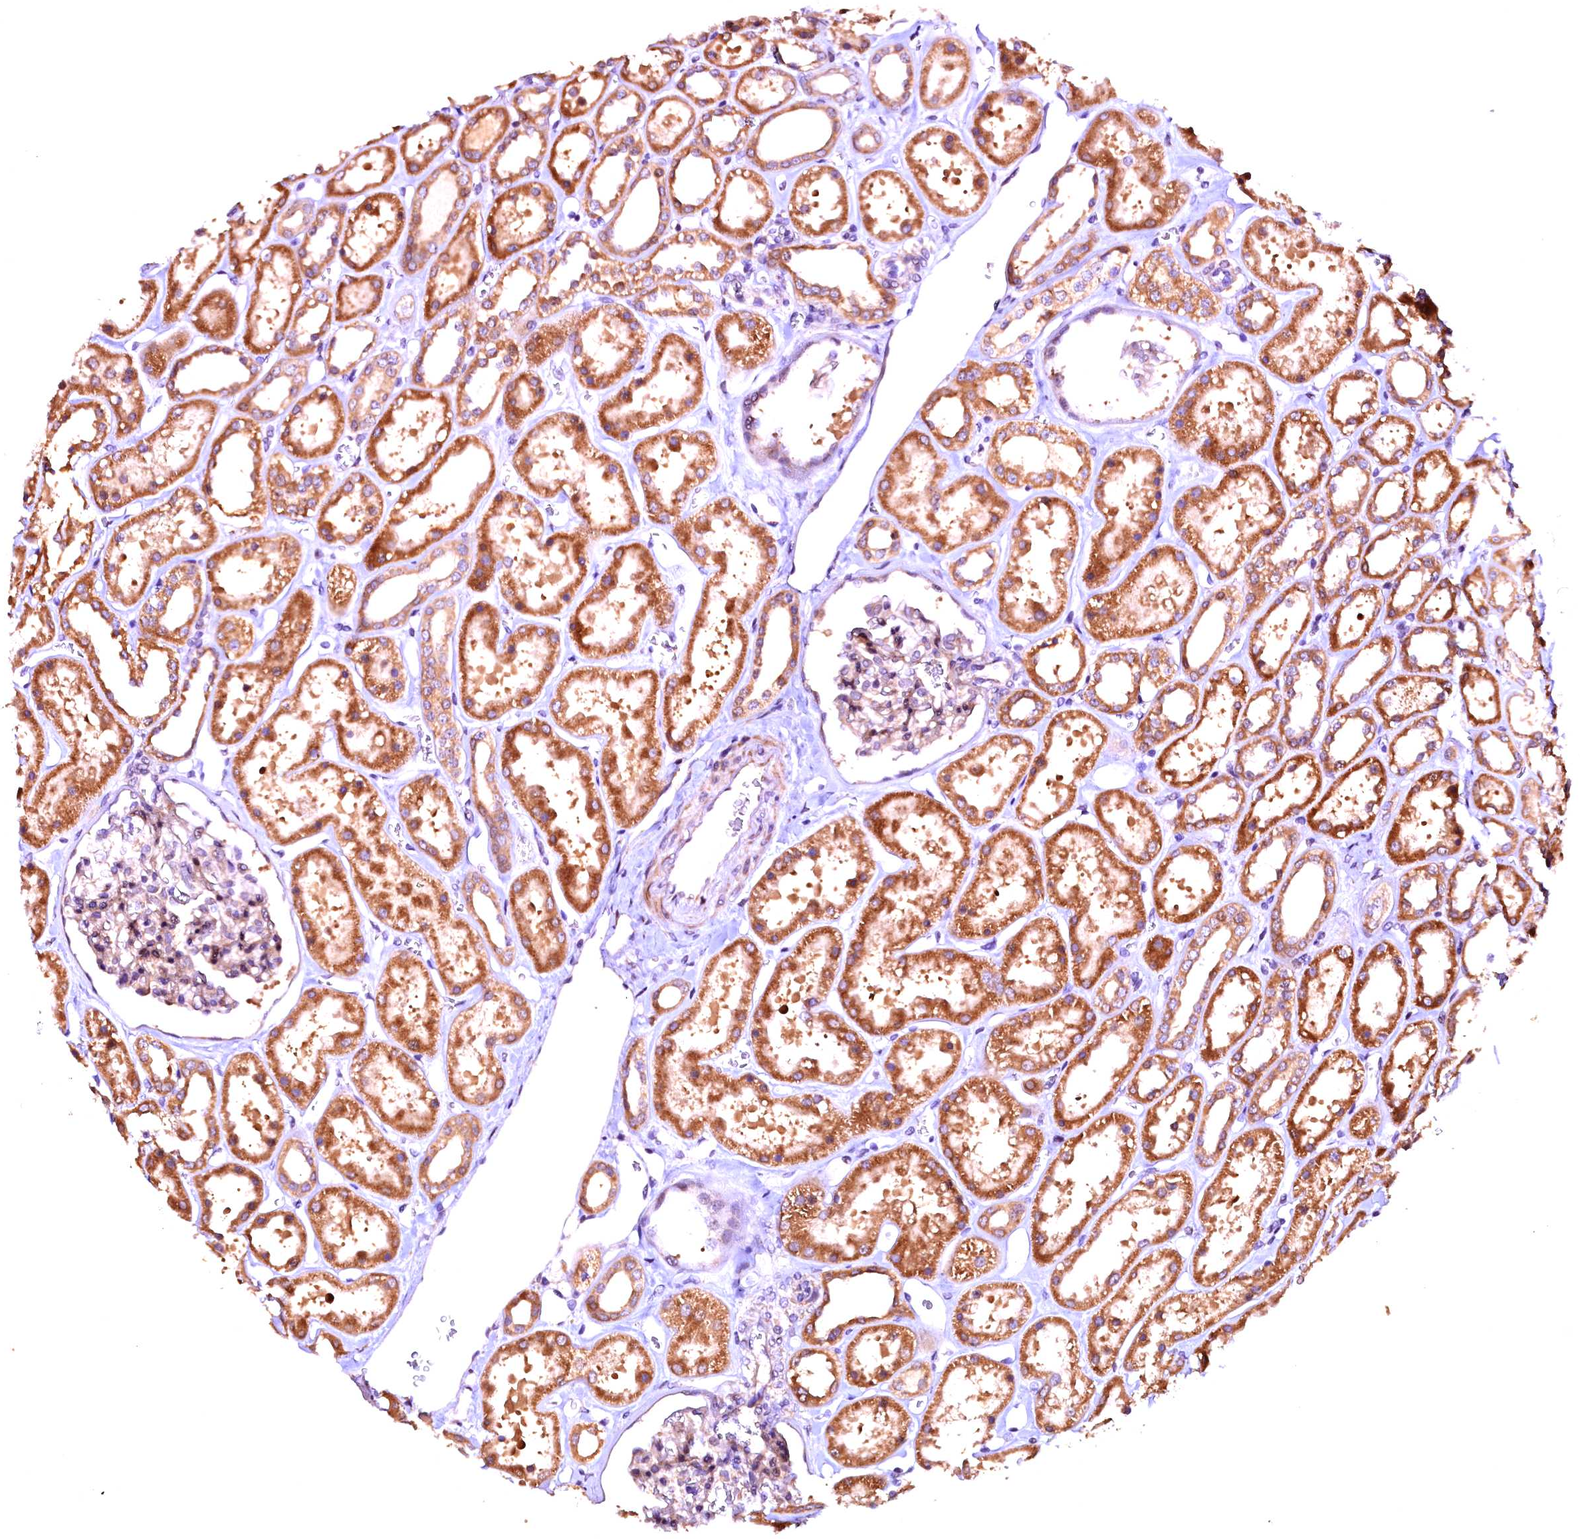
{"staining": {"intensity": "weak", "quantity": "25%-75%", "location": "cytoplasmic/membranous"}, "tissue": "kidney", "cell_type": "Cells in glomeruli", "image_type": "normal", "snomed": [{"axis": "morphology", "description": "Normal tissue, NOS"}, {"axis": "topography", "description": "Kidney"}], "caption": "Protein expression analysis of normal kidney demonstrates weak cytoplasmic/membranous staining in about 25%-75% of cells in glomeruli.", "gene": "RPUSD2", "patient": {"sex": "female", "age": 41}}